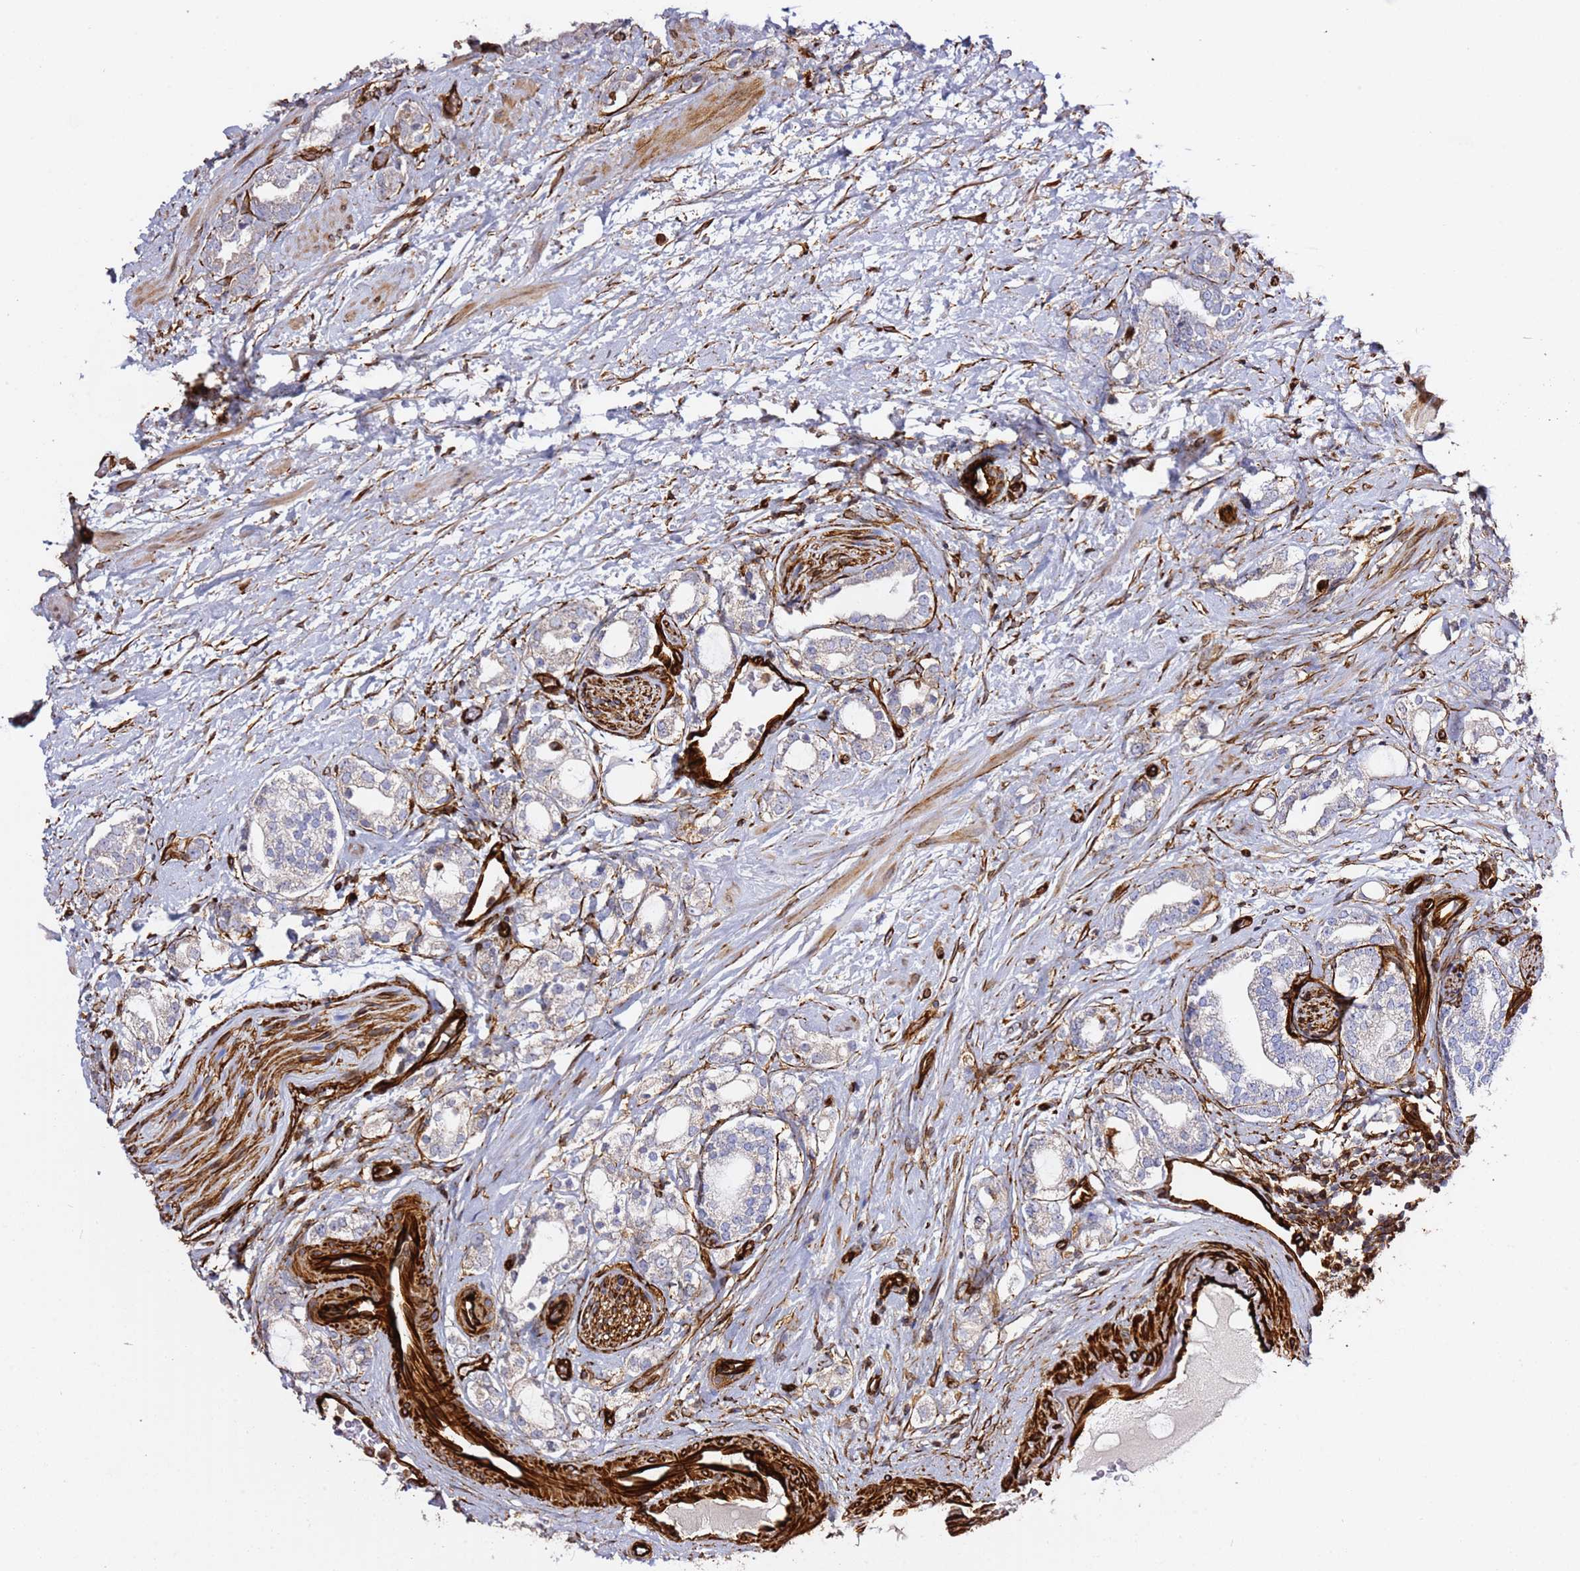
{"staining": {"intensity": "negative", "quantity": "none", "location": "none"}, "tissue": "prostate cancer", "cell_type": "Tumor cells", "image_type": "cancer", "snomed": [{"axis": "morphology", "description": "Adenocarcinoma, High grade"}, {"axis": "topography", "description": "Prostate"}], "caption": "There is no significant staining in tumor cells of prostate high-grade adenocarcinoma.", "gene": "MRGPRE", "patient": {"sex": "male", "age": 64}}